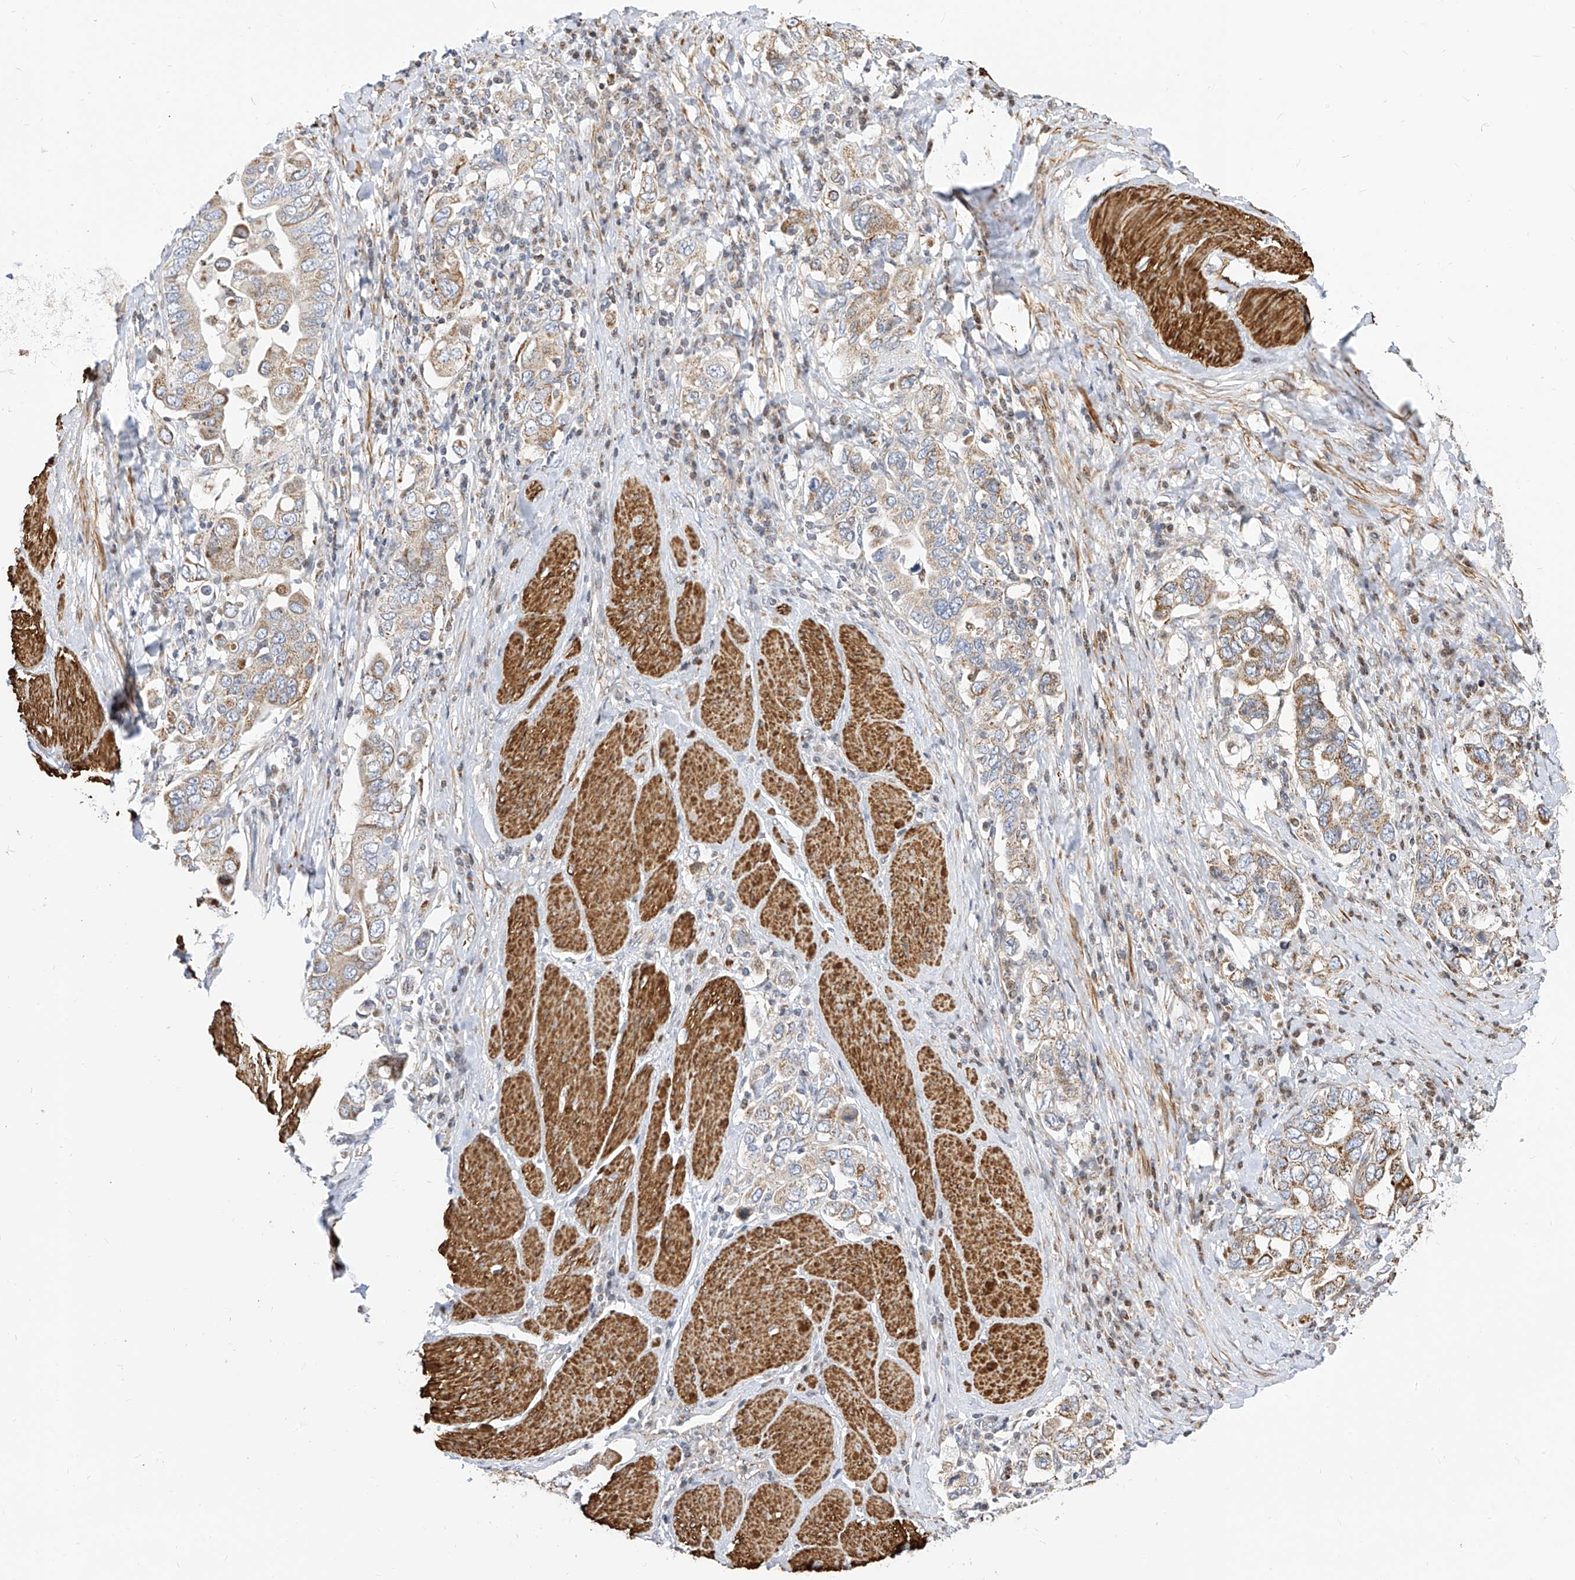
{"staining": {"intensity": "weak", "quantity": ">75%", "location": "cytoplasmic/membranous"}, "tissue": "stomach cancer", "cell_type": "Tumor cells", "image_type": "cancer", "snomed": [{"axis": "morphology", "description": "Adenocarcinoma, NOS"}, {"axis": "topography", "description": "Stomach, upper"}], "caption": "Stomach cancer (adenocarcinoma) stained with a brown dye reveals weak cytoplasmic/membranous positive expression in about >75% of tumor cells.", "gene": "TTLL8", "patient": {"sex": "male", "age": 62}}